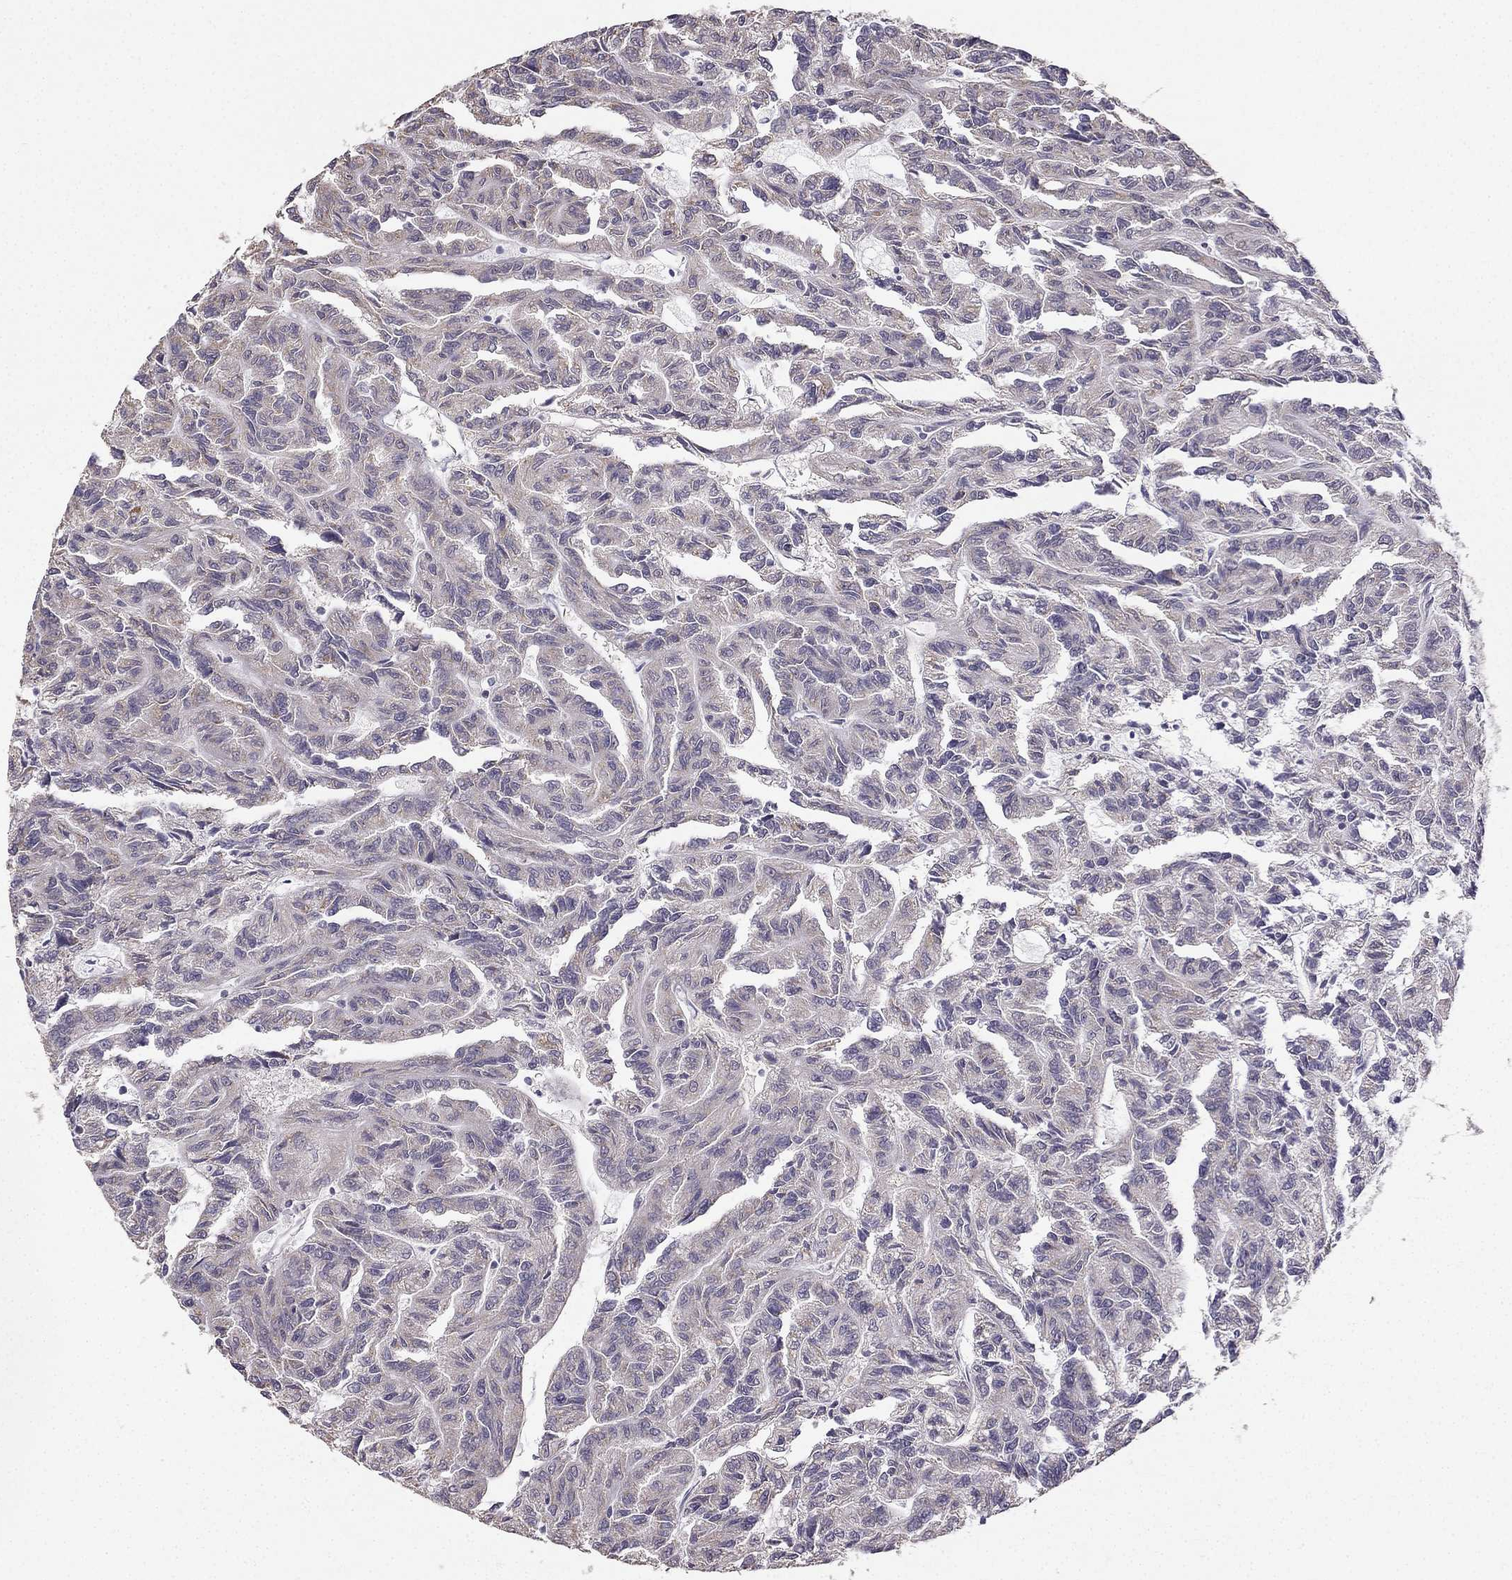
{"staining": {"intensity": "weak", "quantity": "25%-75%", "location": "cytoplasmic/membranous"}, "tissue": "renal cancer", "cell_type": "Tumor cells", "image_type": "cancer", "snomed": [{"axis": "morphology", "description": "Adenocarcinoma, NOS"}, {"axis": "topography", "description": "Kidney"}], "caption": "Protein expression by IHC exhibits weak cytoplasmic/membranous expression in about 25%-75% of tumor cells in renal cancer (adenocarcinoma).", "gene": "TSPYL5", "patient": {"sex": "male", "age": 79}}